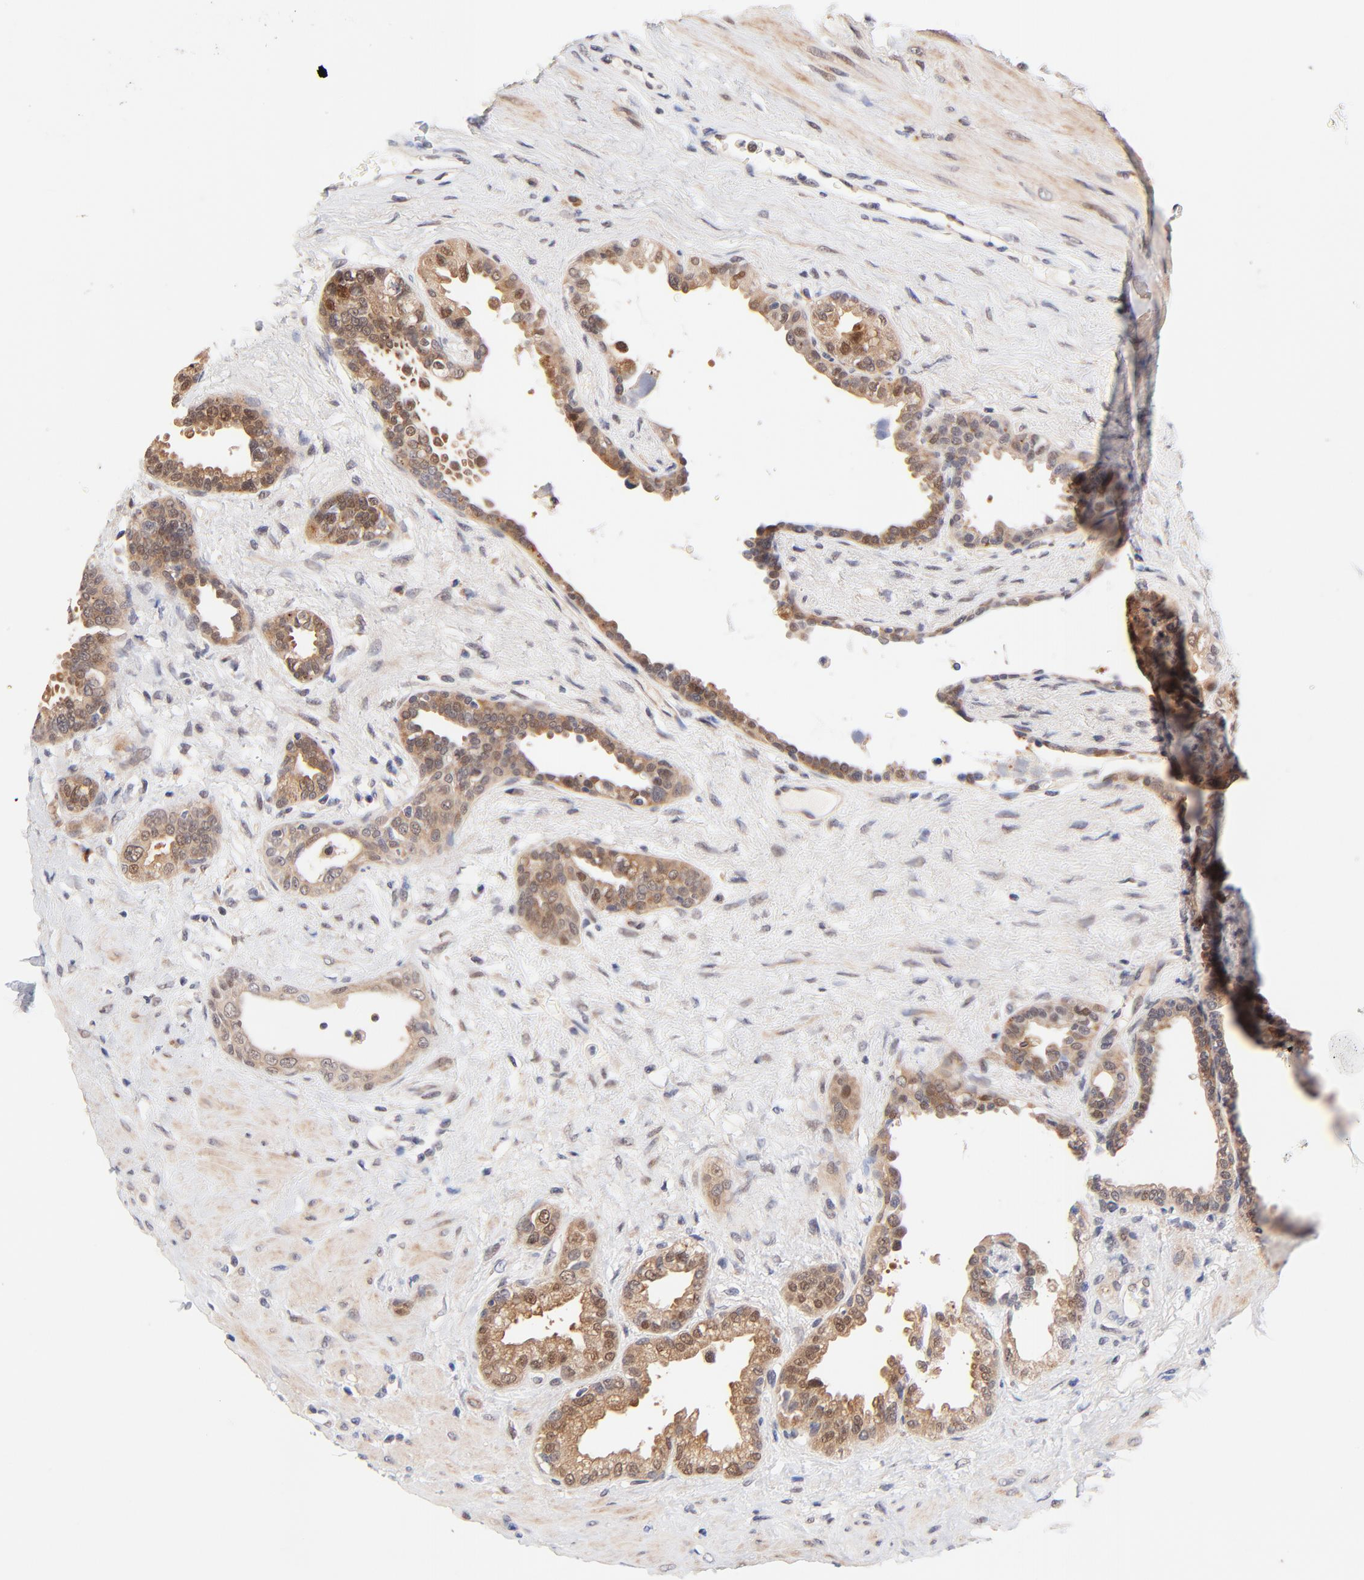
{"staining": {"intensity": "moderate", "quantity": "25%-75%", "location": "cytoplasmic/membranous,nuclear"}, "tissue": "seminal vesicle", "cell_type": "Glandular cells", "image_type": "normal", "snomed": [{"axis": "morphology", "description": "Normal tissue, NOS"}, {"axis": "topography", "description": "Seminal veicle"}], "caption": "High-magnification brightfield microscopy of normal seminal vesicle stained with DAB (3,3'-diaminobenzidine) (brown) and counterstained with hematoxylin (blue). glandular cells exhibit moderate cytoplasmic/membranous,nuclear expression is present in about25%-75% of cells. Nuclei are stained in blue.", "gene": "TXNL1", "patient": {"sex": "male", "age": 61}}